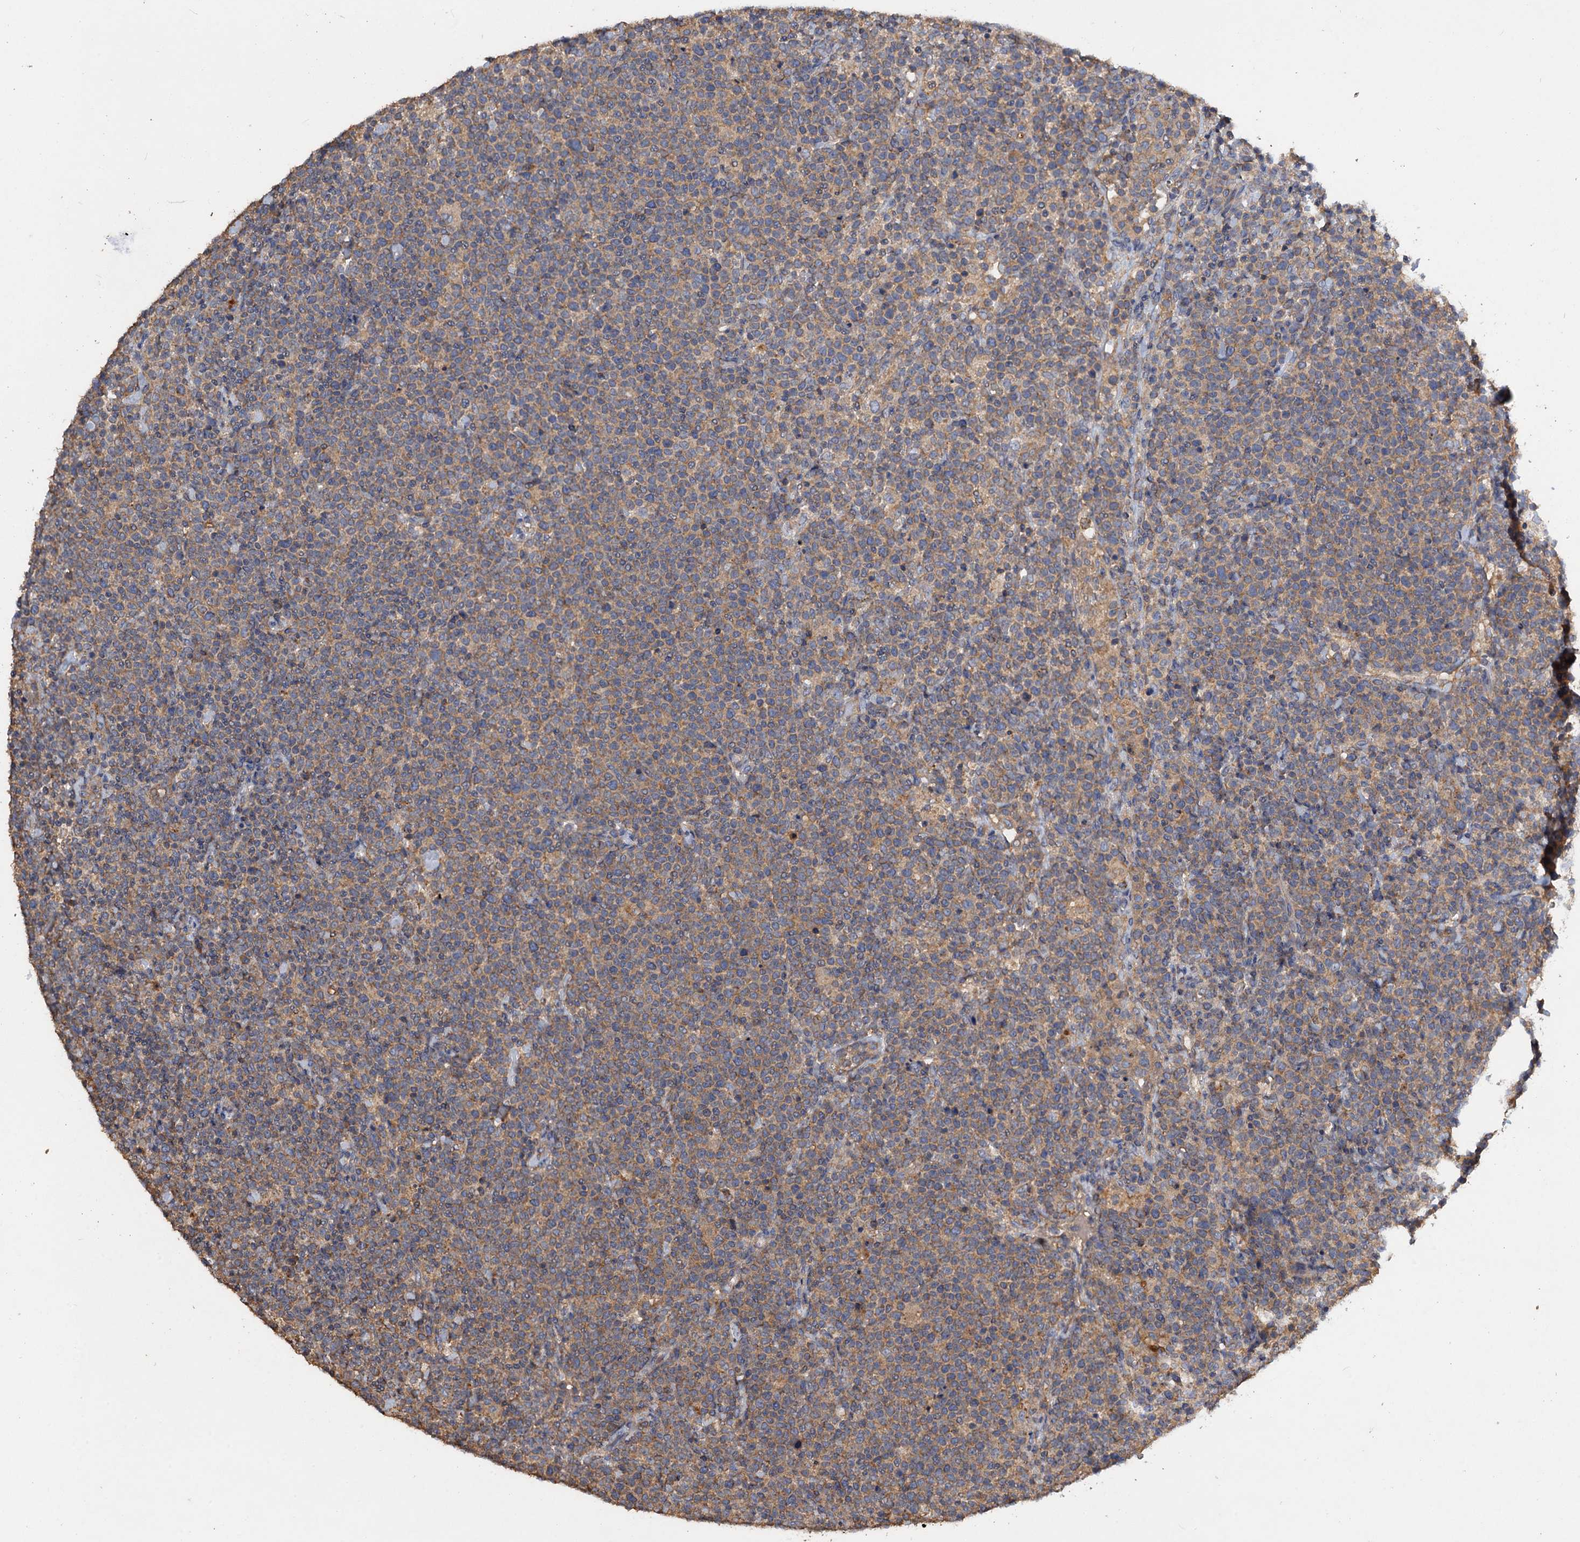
{"staining": {"intensity": "weak", "quantity": "25%-75%", "location": "cytoplasmic/membranous"}, "tissue": "lymphoma", "cell_type": "Tumor cells", "image_type": "cancer", "snomed": [{"axis": "morphology", "description": "Malignant lymphoma, non-Hodgkin's type, High grade"}, {"axis": "topography", "description": "Lymph node"}], "caption": "This histopathology image shows IHC staining of lymphoma, with low weak cytoplasmic/membranous expression in approximately 25%-75% of tumor cells.", "gene": "SCUBE3", "patient": {"sex": "male", "age": 61}}